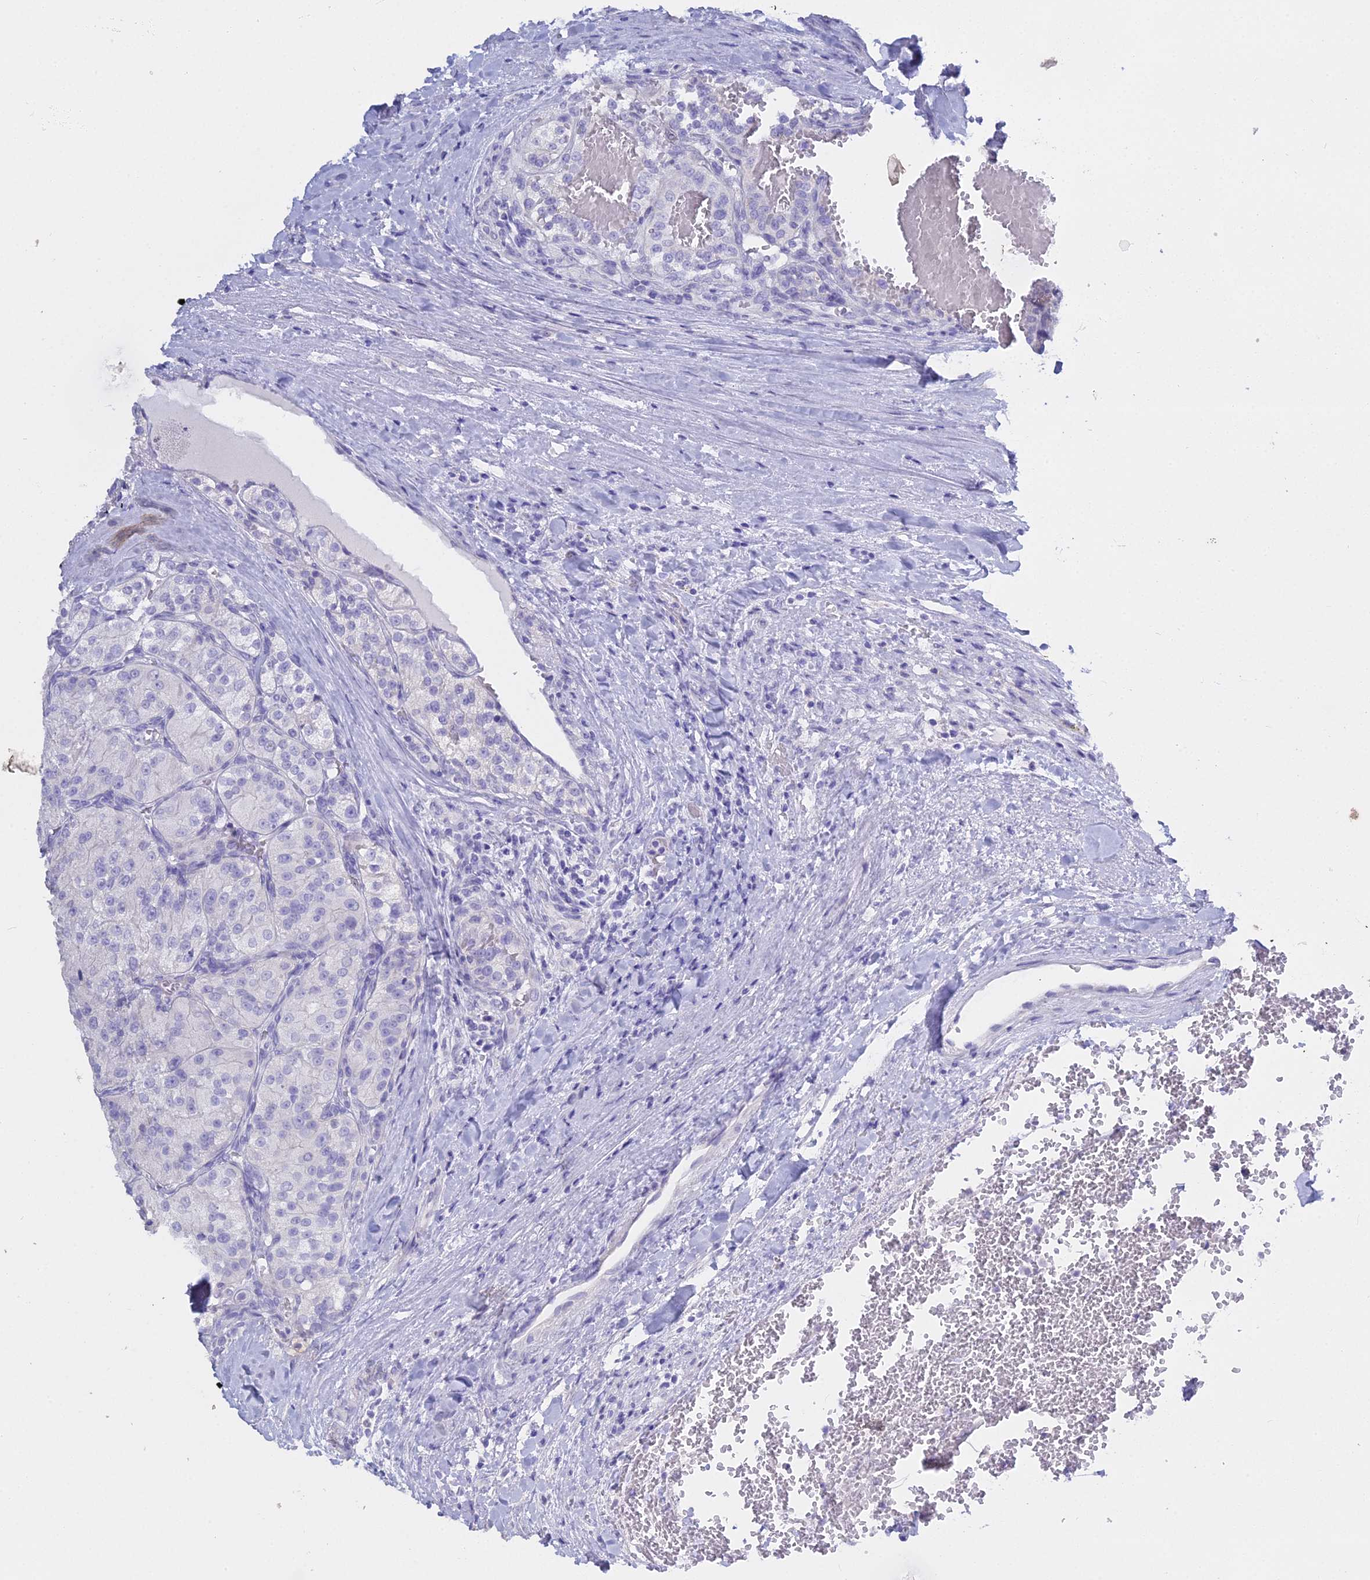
{"staining": {"intensity": "negative", "quantity": "none", "location": "none"}, "tissue": "renal cancer", "cell_type": "Tumor cells", "image_type": "cancer", "snomed": [{"axis": "morphology", "description": "Adenocarcinoma, NOS"}, {"axis": "topography", "description": "Kidney"}], "caption": "Renal adenocarcinoma stained for a protein using immunohistochemistry (IHC) exhibits no staining tumor cells.", "gene": "S100A7", "patient": {"sex": "female", "age": 63}}